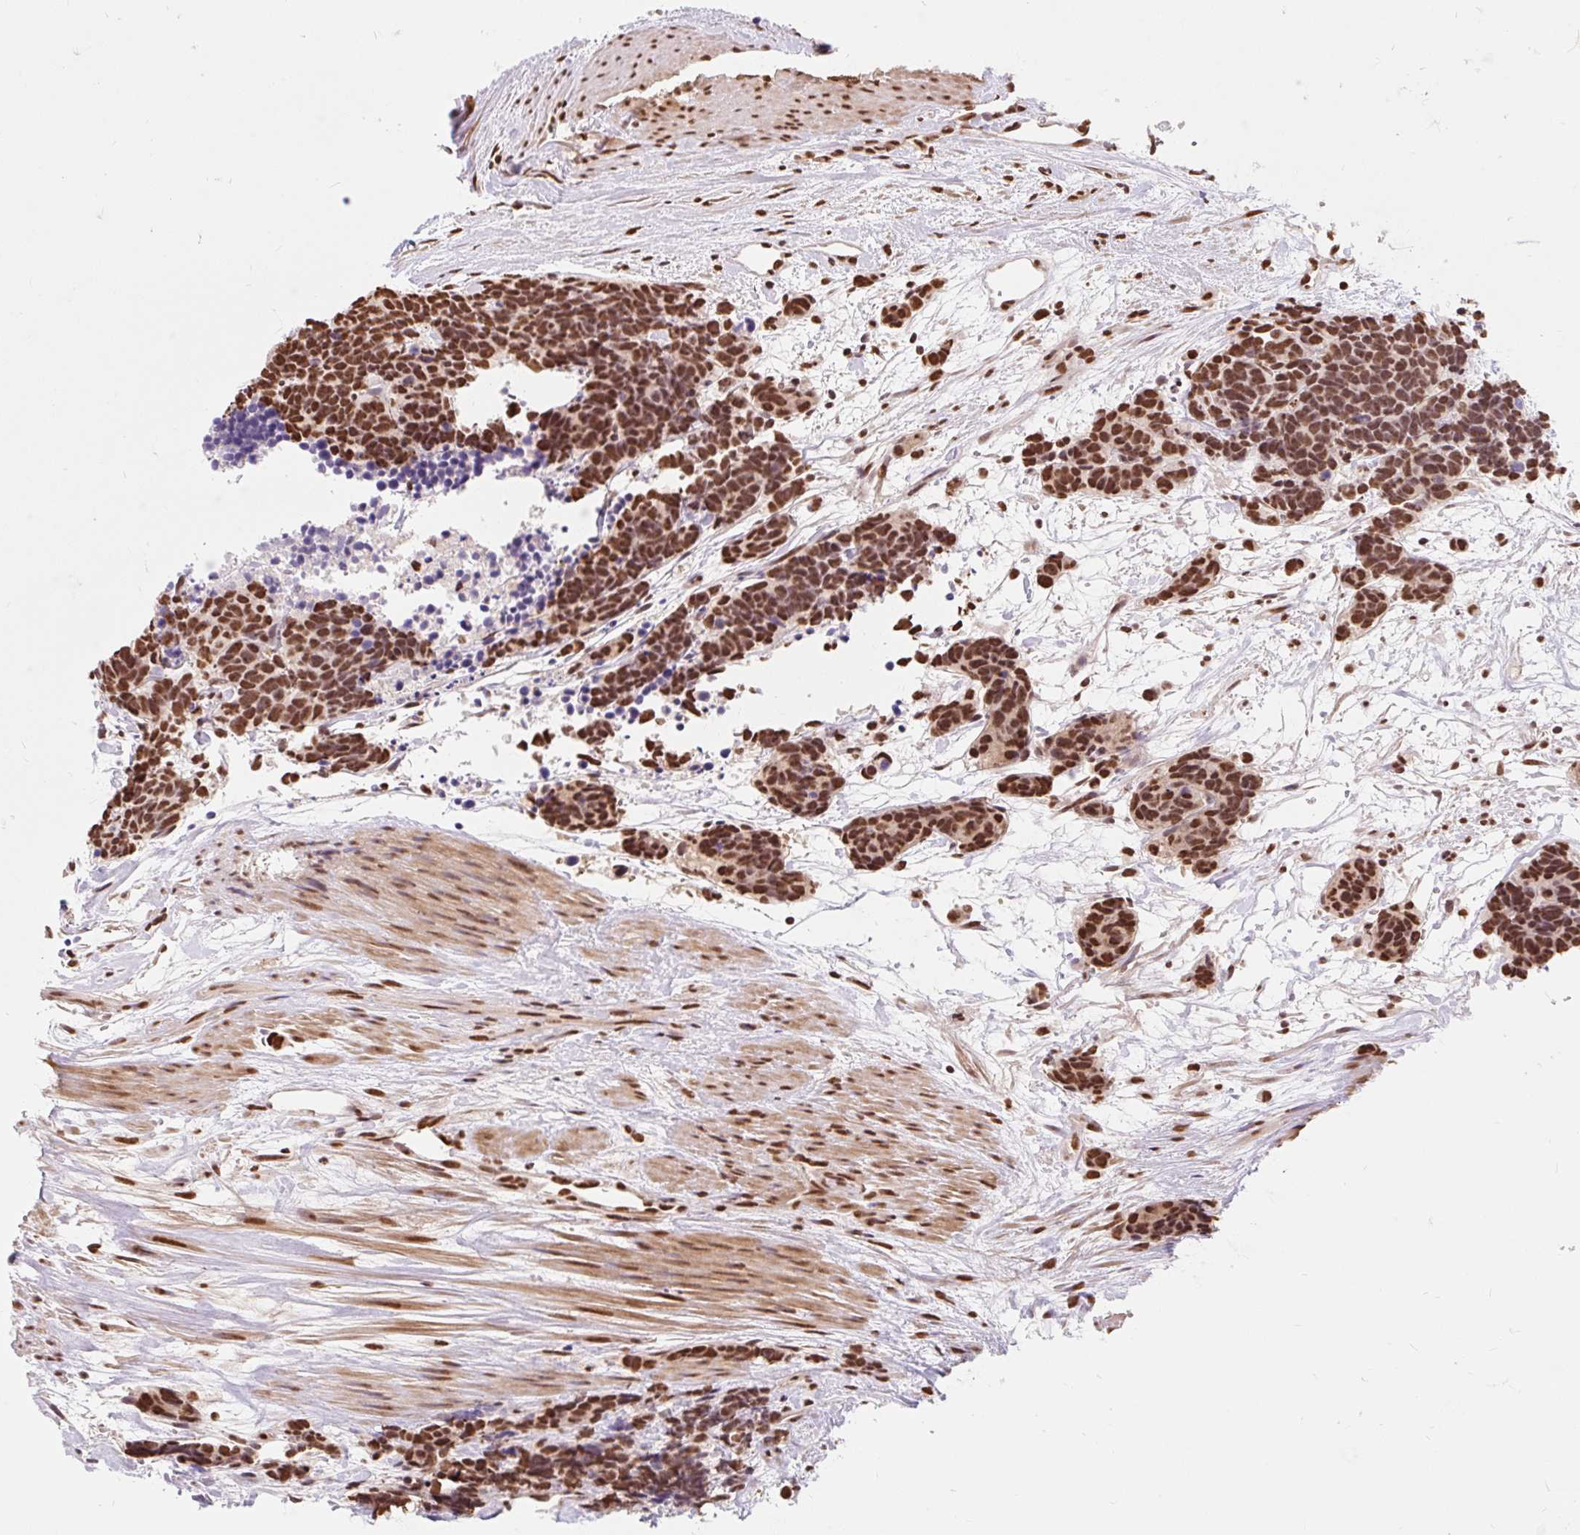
{"staining": {"intensity": "strong", "quantity": ">75%", "location": "nuclear"}, "tissue": "carcinoid", "cell_type": "Tumor cells", "image_type": "cancer", "snomed": [{"axis": "morphology", "description": "Carcinoma, NOS"}, {"axis": "morphology", "description": "Carcinoid, malignant, NOS"}, {"axis": "topography", "description": "Prostate"}], "caption": "Strong nuclear positivity for a protein is present in about >75% of tumor cells of carcinoid using IHC.", "gene": "BICRA", "patient": {"sex": "male", "age": 57}}